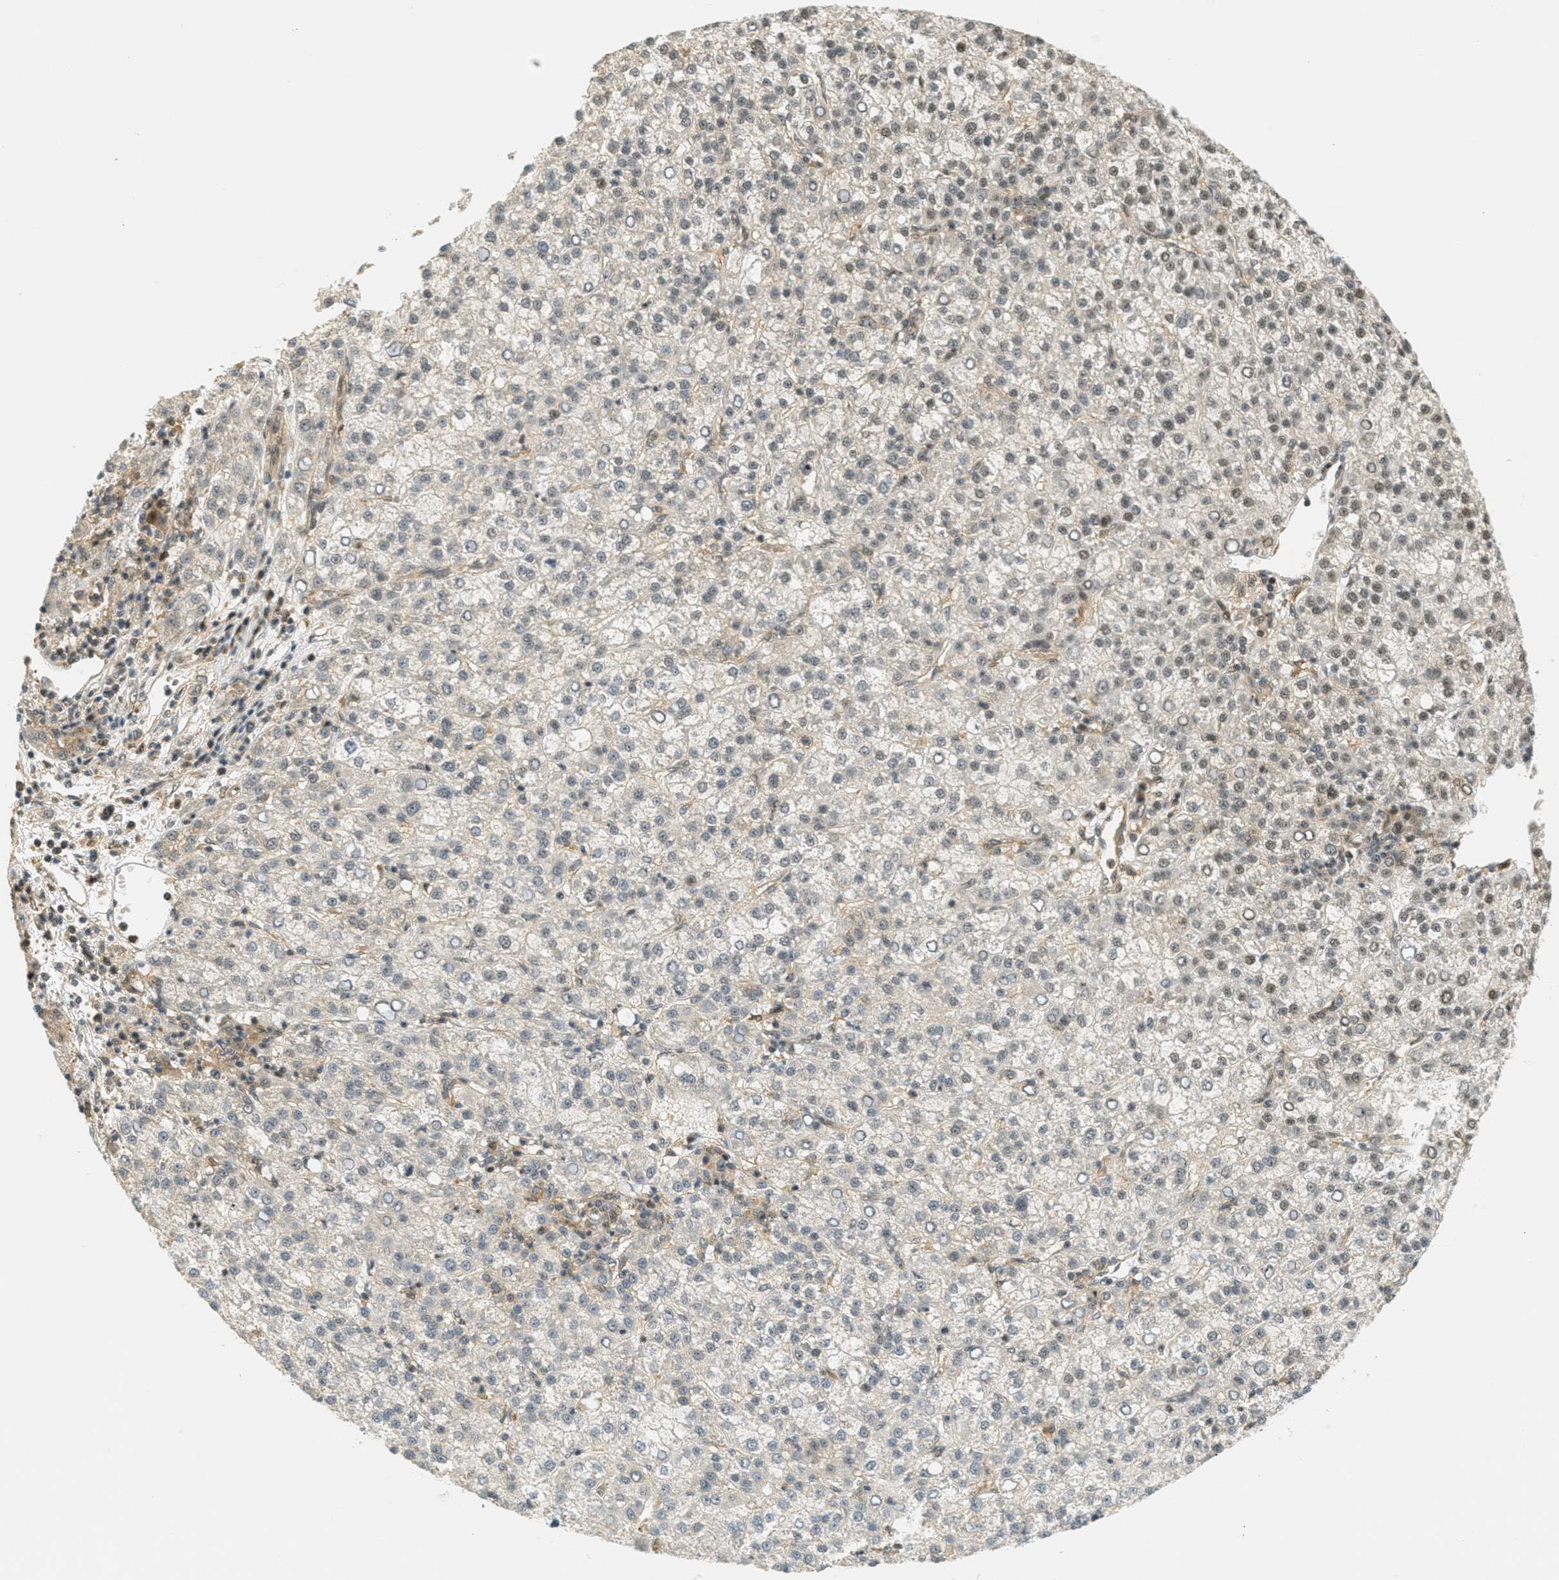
{"staining": {"intensity": "moderate", "quantity": "<25%", "location": "cytoplasmic/membranous,nuclear"}, "tissue": "liver cancer", "cell_type": "Tumor cells", "image_type": "cancer", "snomed": [{"axis": "morphology", "description": "Carcinoma, Hepatocellular, NOS"}, {"axis": "topography", "description": "Liver"}], "caption": "Immunohistochemistry (DAB (3,3'-diaminobenzidine)) staining of human liver cancer displays moderate cytoplasmic/membranous and nuclear protein expression in about <25% of tumor cells. (DAB (3,3'-diaminobenzidine) IHC, brown staining for protein, blue staining for nuclei).", "gene": "FOXM1", "patient": {"sex": "female", "age": 58}}